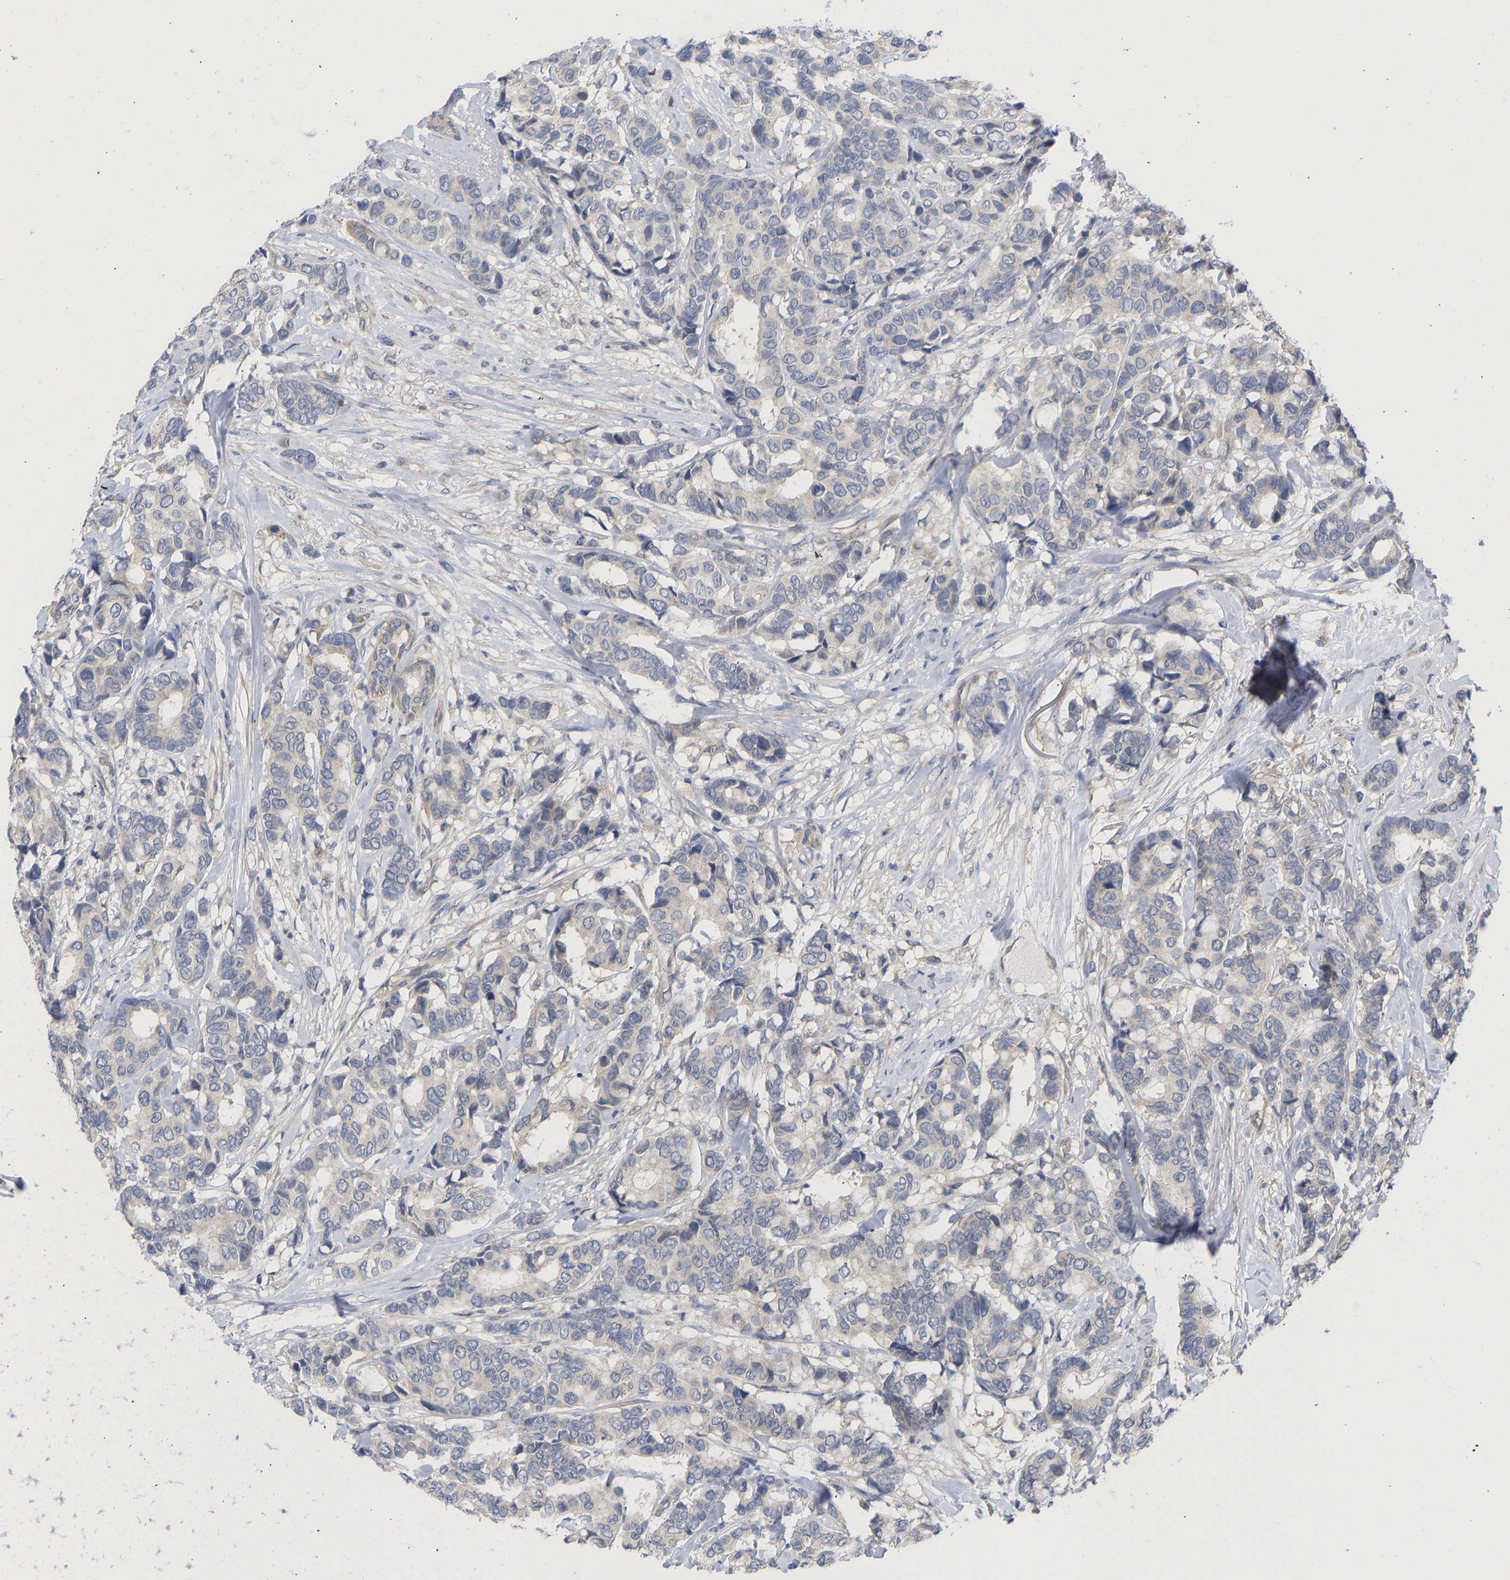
{"staining": {"intensity": "negative", "quantity": "none", "location": "none"}, "tissue": "breast cancer", "cell_type": "Tumor cells", "image_type": "cancer", "snomed": [{"axis": "morphology", "description": "Duct carcinoma"}, {"axis": "topography", "description": "Breast"}], "caption": "This is an IHC histopathology image of human breast cancer. There is no expression in tumor cells.", "gene": "MAP2K3", "patient": {"sex": "female", "age": 87}}